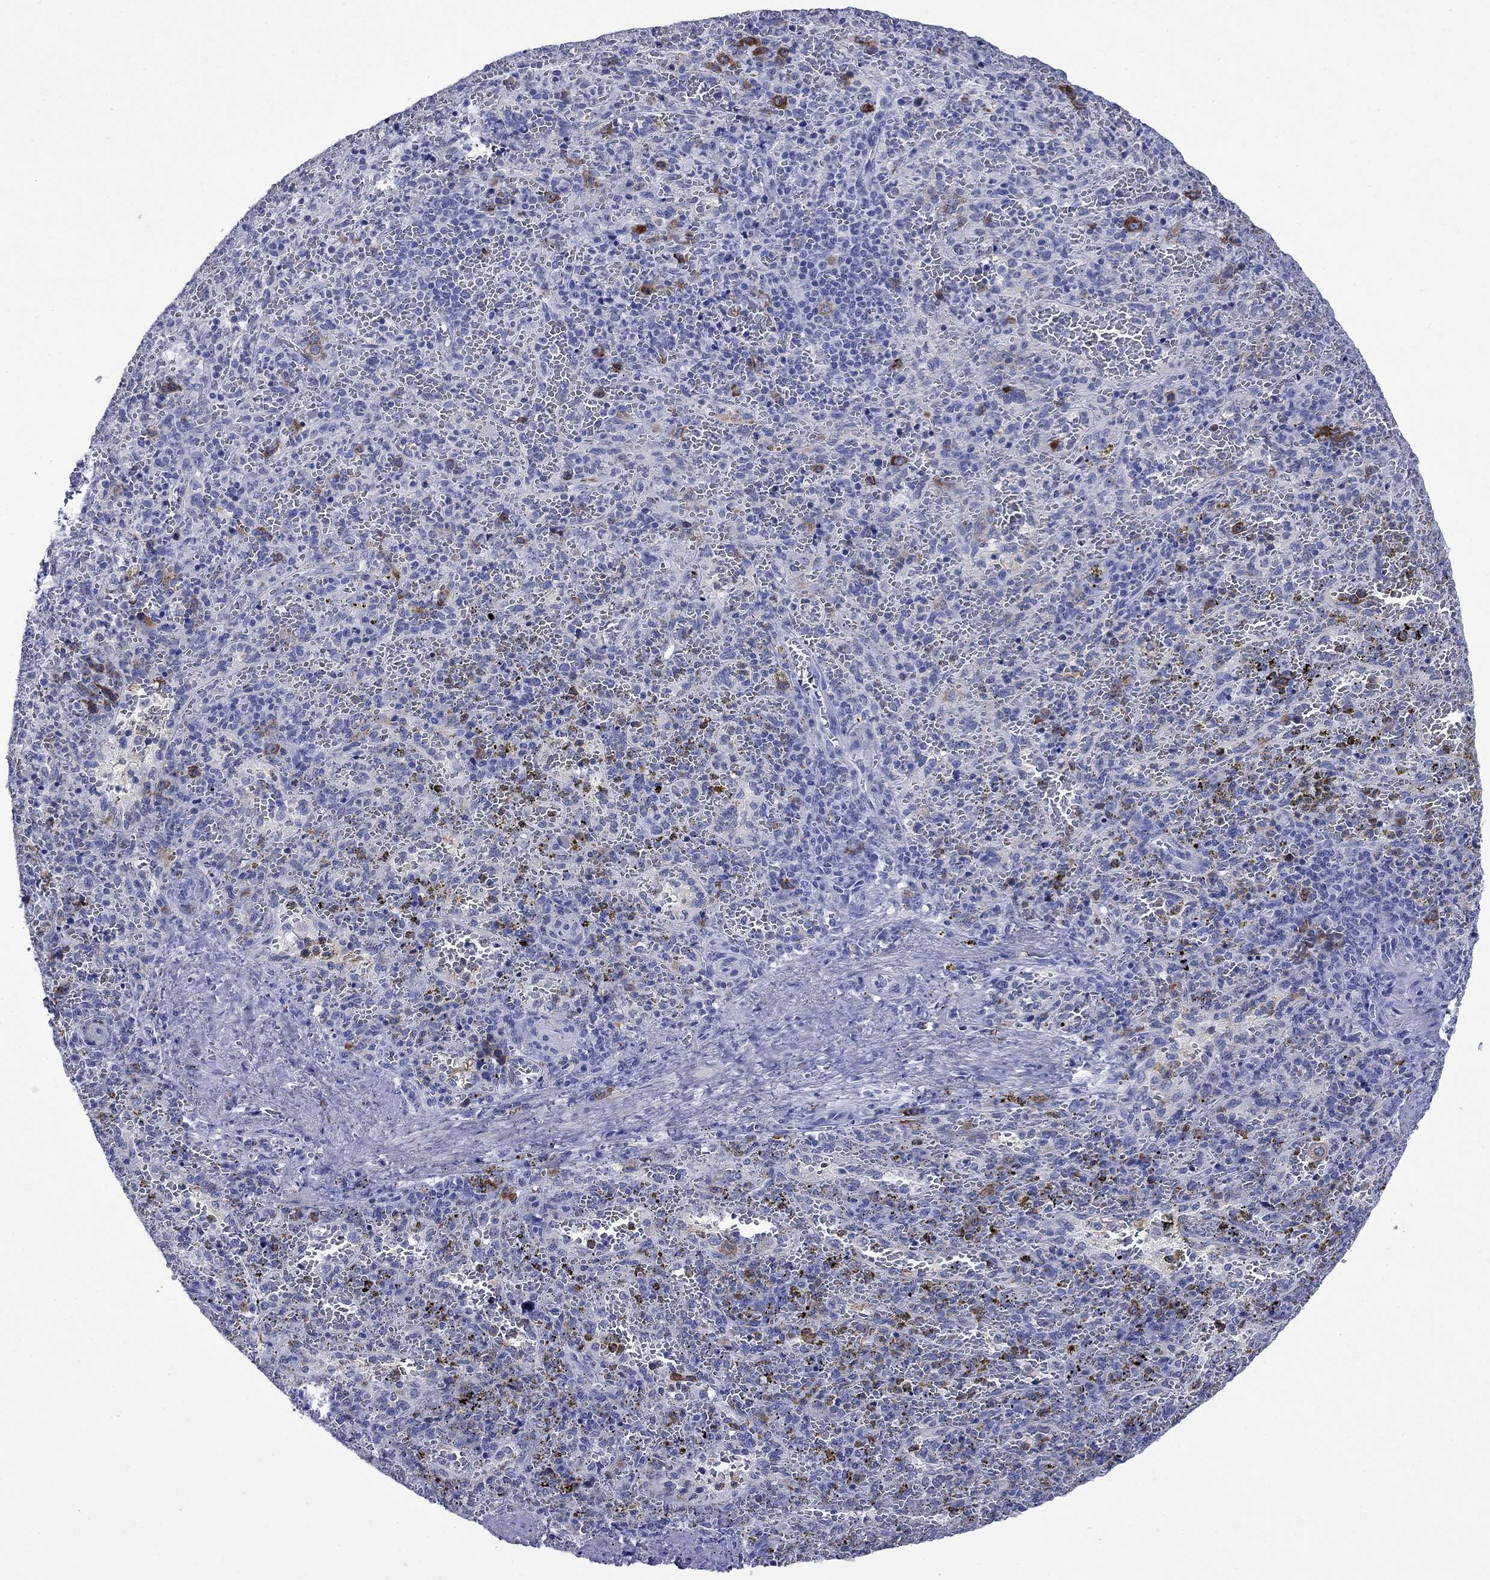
{"staining": {"intensity": "strong", "quantity": "<25%", "location": "cytoplasmic/membranous"}, "tissue": "spleen", "cell_type": "Cells in red pulp", "image_type": "normal", "snomed": [{"axis": "morphology", "description": "Normal tissue, NOS"}, {"axis": "topography", "description": "Spleen"}], "caption": "Immunohistochemical staining of benign human spleen shows strong cytoplasmic/membranous protein staining in about <25% of cells in red pulp.", "gene": "TACC3", "patient": {"sex": "female", "age": 50}}